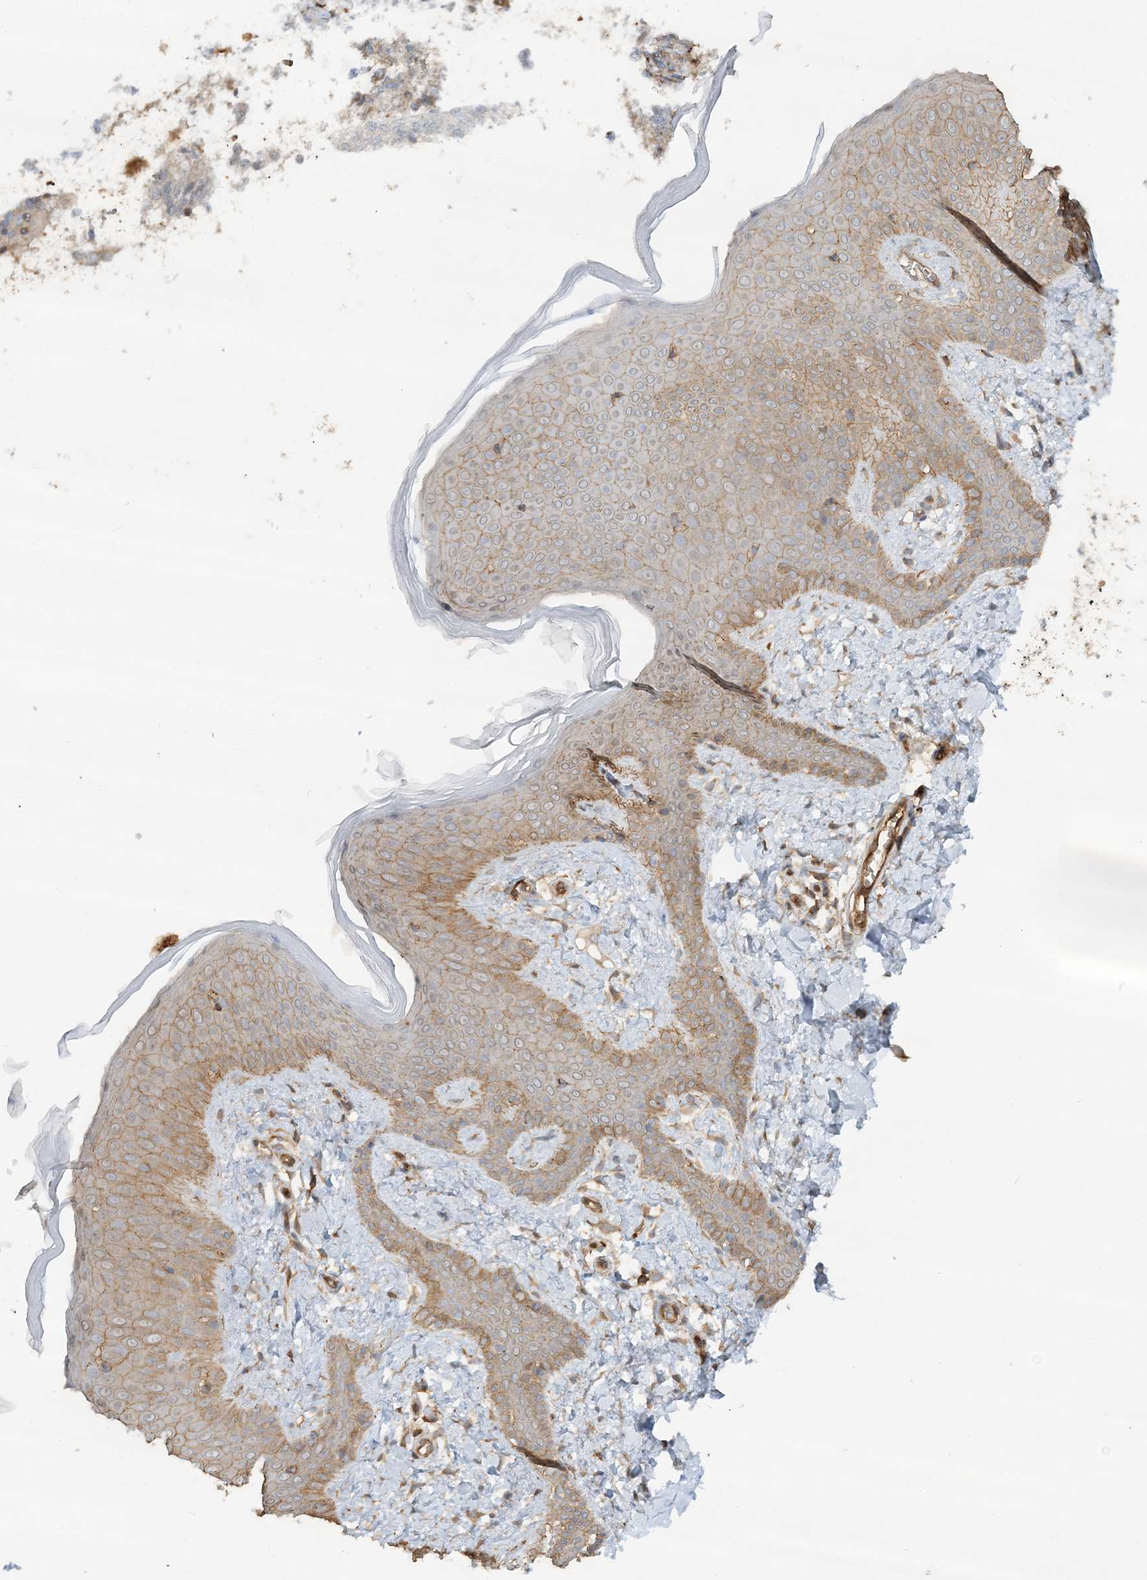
{"staining": {"intensity": "moderate", "quantity": ">75%", "location": "cytoplasmic/membranous"}, "tissue": "skin", "cell_type": "Fibroblasts", "image_type": "normal", "snomed": [{"axis": "morphology", "description": "Normal tissue, NOS"}, {"axis": "topography", "description": "Skin"}], "caption": "An immunohistochemistry (IHC) image of normal tissue is shown. Protein staining in brown shows moderate cytoplasmic/membranous positivity in skin within fibroblasts. (DAB (3,3'-diaminobenzidine) IHC, brown staining for protein, blue staining for nuclei).", "gene": "DSTN", "patient": {"sex": "male", "age": 36}}